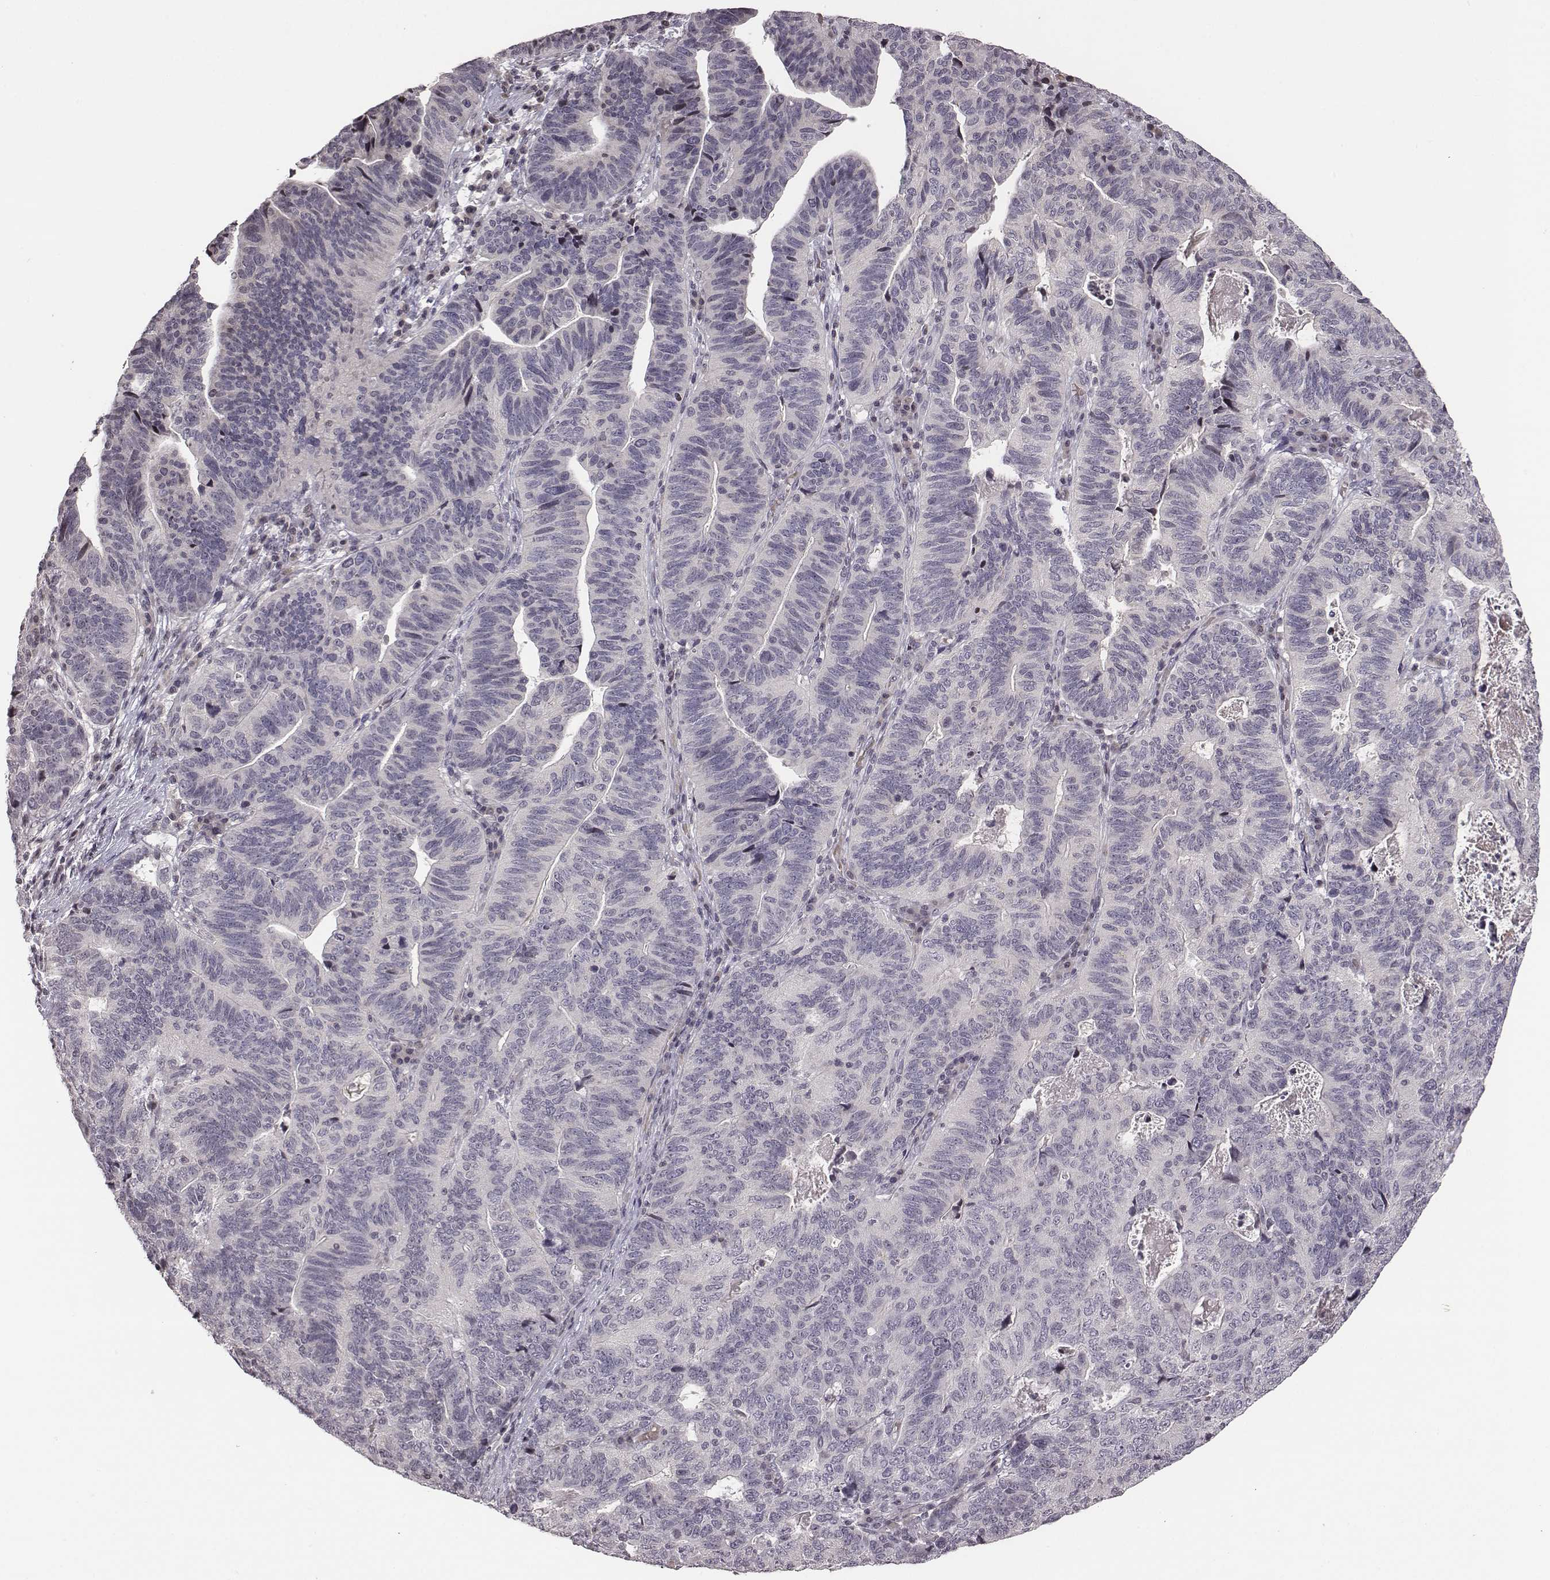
{"staining": {"intensity": "negative", "quantity": "none", "location": "none"}, "tissue": "stomach cancer", "cell_type": "Tumor cells", "image_type": "cancer", "snomed": [{"axis": "morphology", "description": "Adenocarcinoma, NOS"}, {"axis": "topography", "description": "Stomach, upper"}], "caption": "Protein analysis of stomach cancer (adenocarcinoma) exhibits no significant expression in tumor cells.", "gene": "GRM4", "patient": {"sex": "female", "age": 67}}